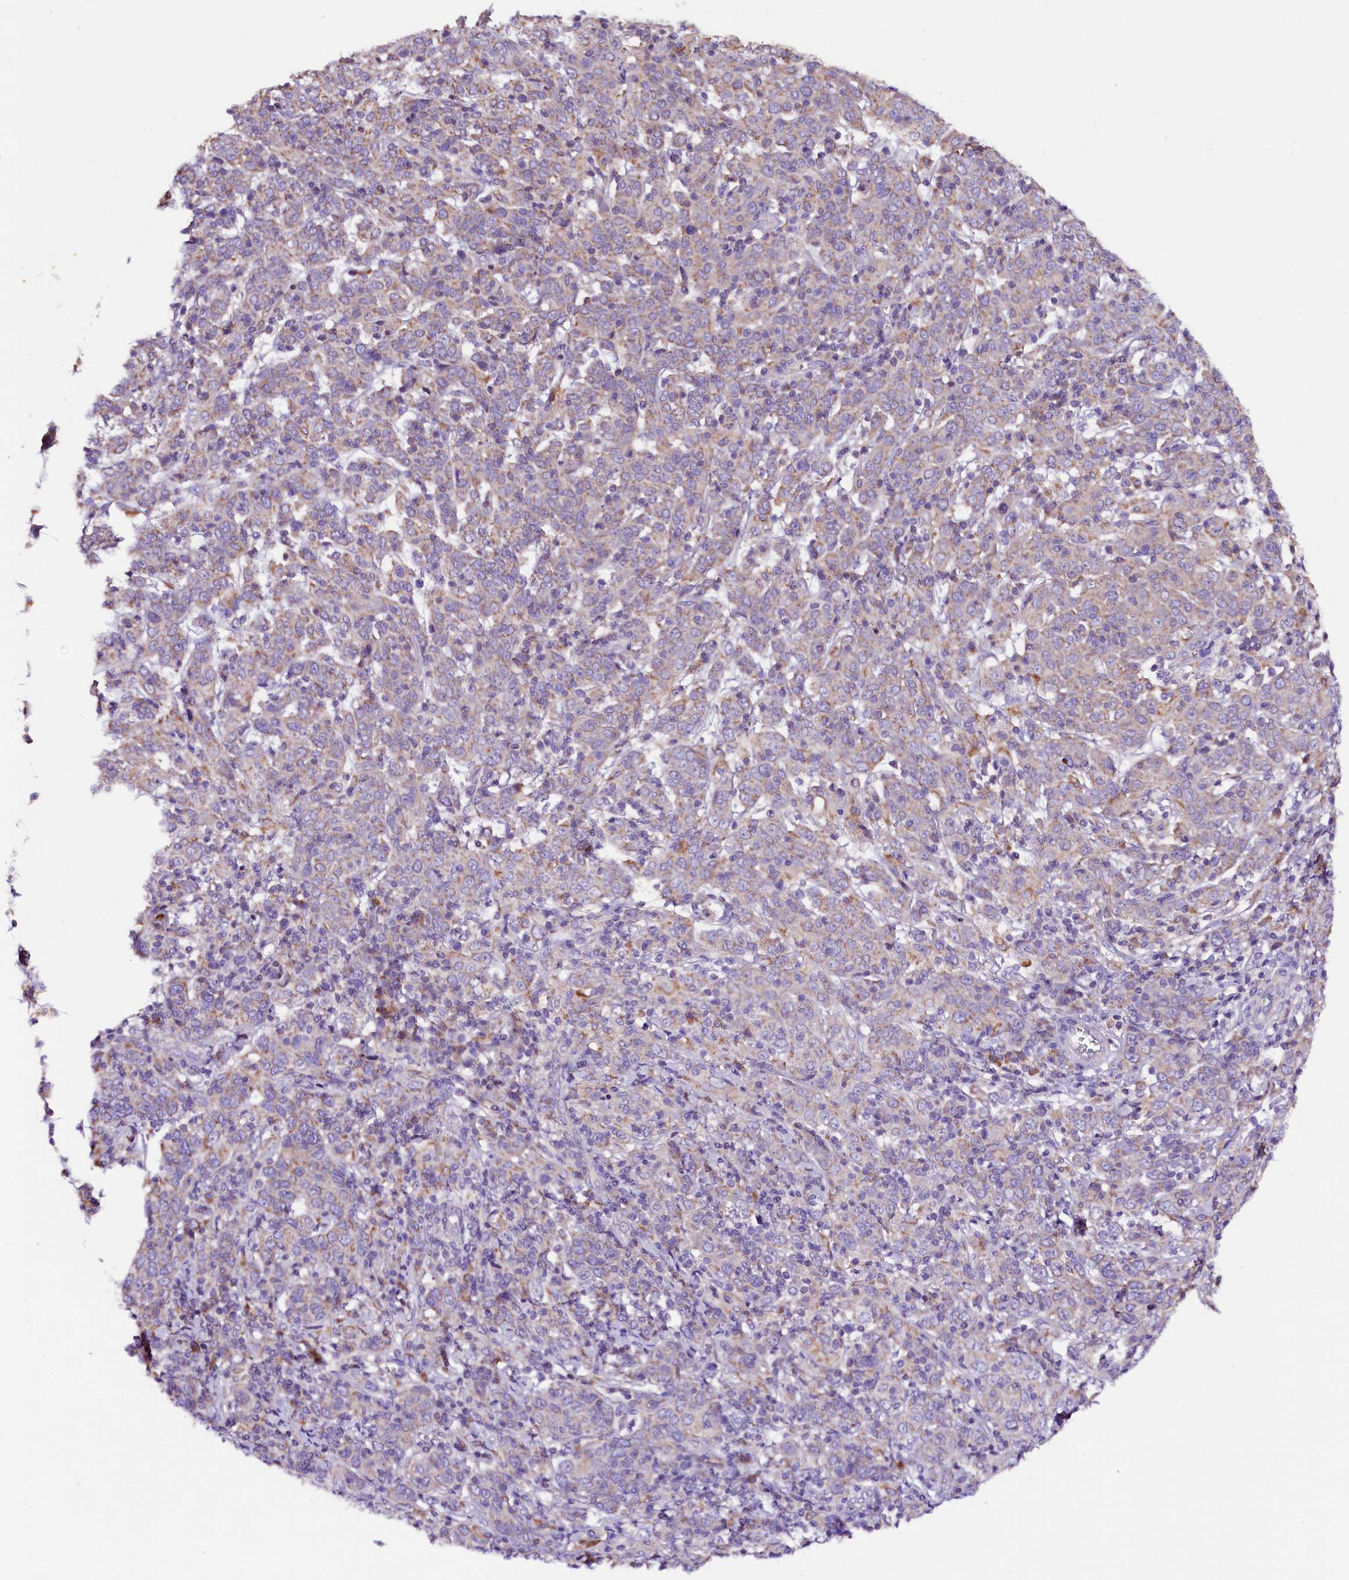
{"staining": {"intensity": "weak", "quantity": "<25%", "location": "cytoplasmic/membranous"}, "tissue": "cervical cancer", "cell_type": "Tumor cells", "image_type": "cancer", "snomed": [{"axis": "morphology", "description": "Squamous cell carcinoma, NOS"}, {"axis": "topography", "description": "Cervix"}], "caption": "An immunohistochemistry (IHC) histopathology image of cervical cancer (squamous cell carcinoma) is shown. There is no staining in tumor cells of cervical cancer (squamous cell carcinoma). (DAB immunohistochemistry visualized using brightfield microscopy, high magnification).", "gene": "SIX5", "patient": {"sex": "female", "age": 67}}